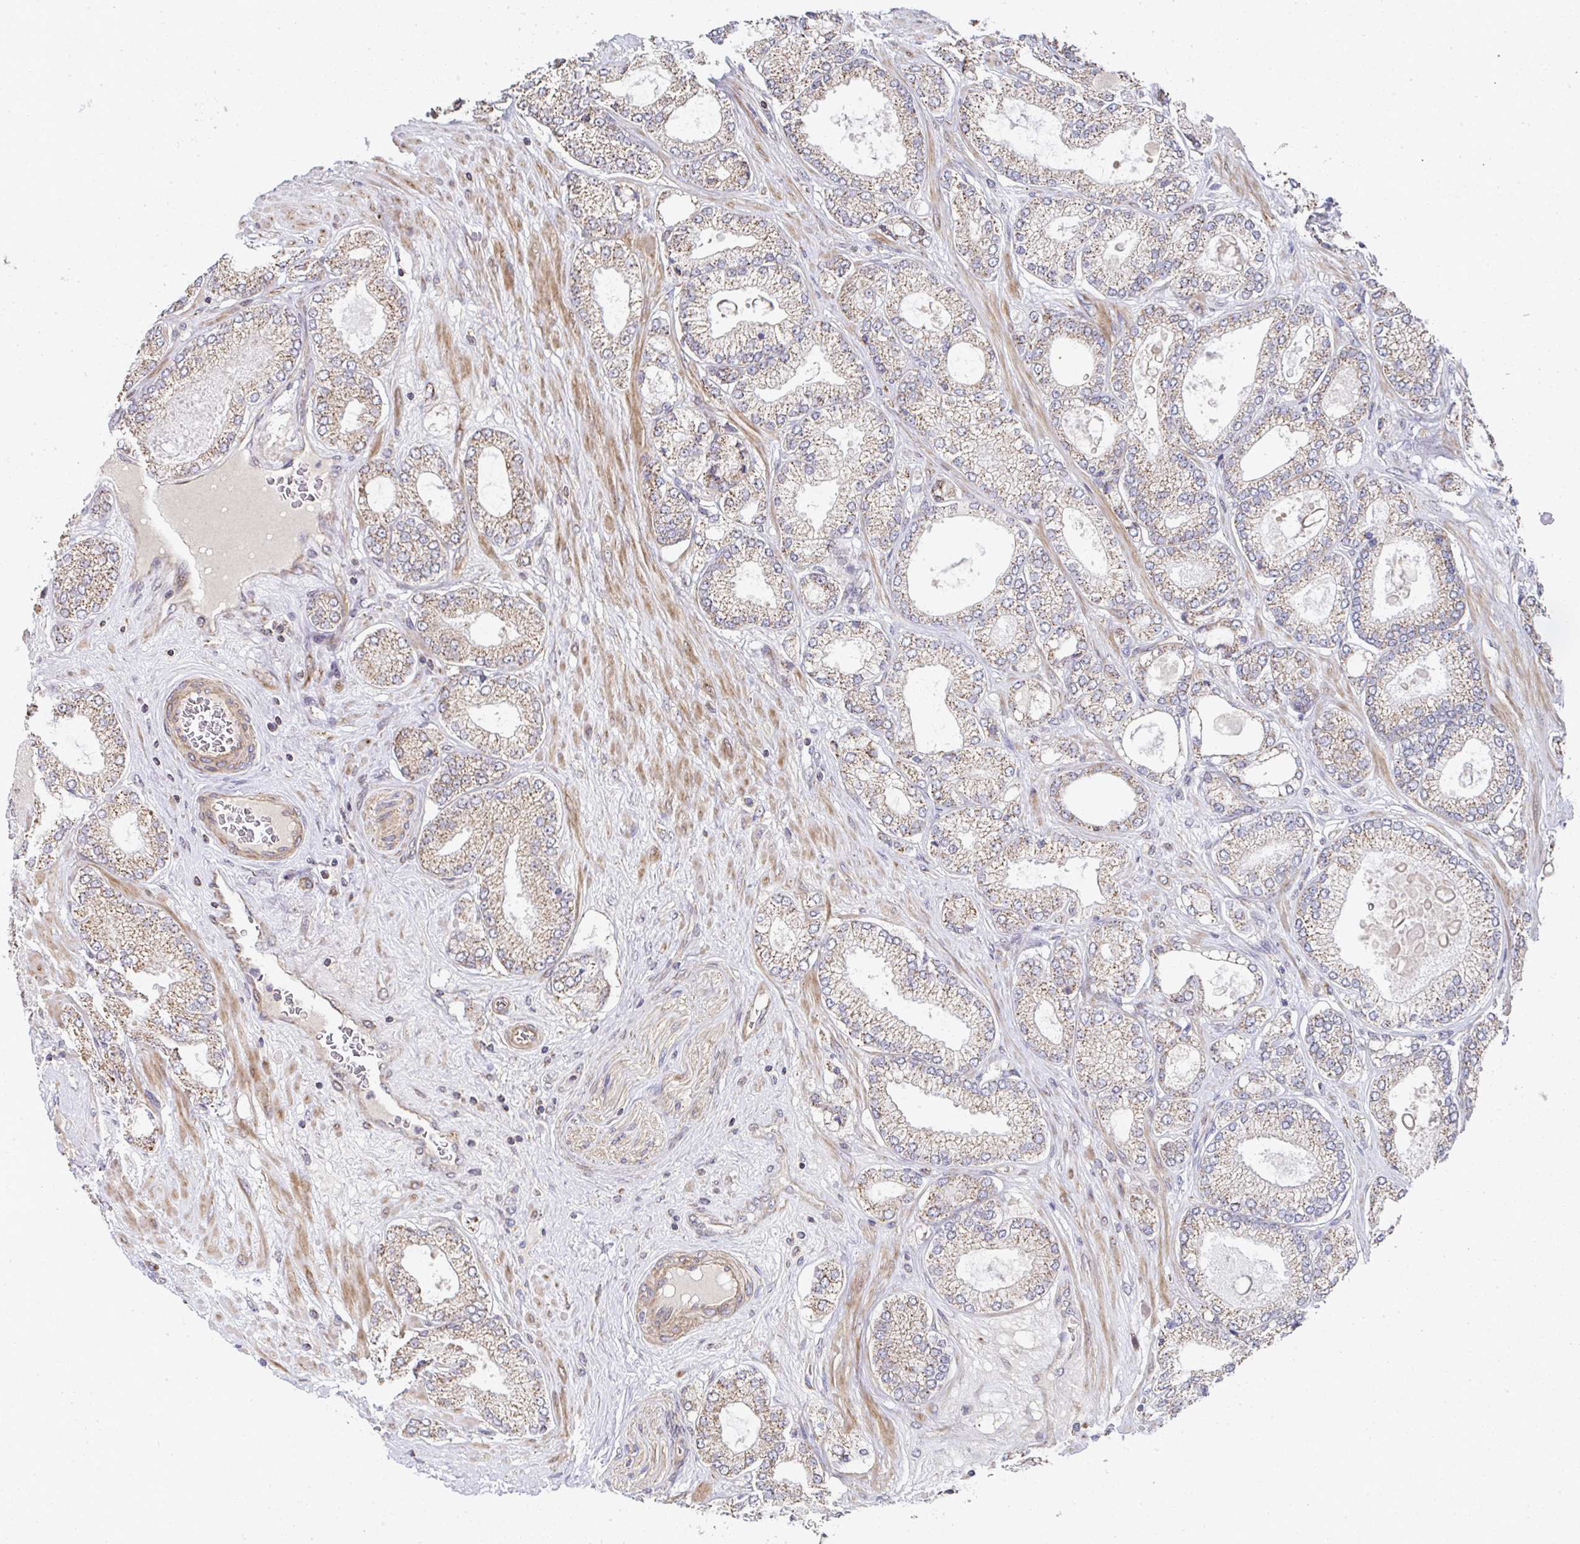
{"staining": {"intensity": "moderate", "quantity": "<25%", "location": "cytoplasmic/membranous"}, "tissue": "prostate cancer", "cell_type": "Tumor cells", "image_type": "cancer", "snomed": [{"axis": "morphology", "description": "Adenocarcinoma, High grade"}, {"axis": "topography", "description": "Prostate"}], "caption": "Protein expression analysis of prostate cancer reveals moderate cytoplasmic/membranous positivity in about <25% of tumor cells. The protein is shown in brown color, while the nuclei are stained blue.", "gene": "AGTPBP1", "patient": {"sex": "male", "age": 68}}